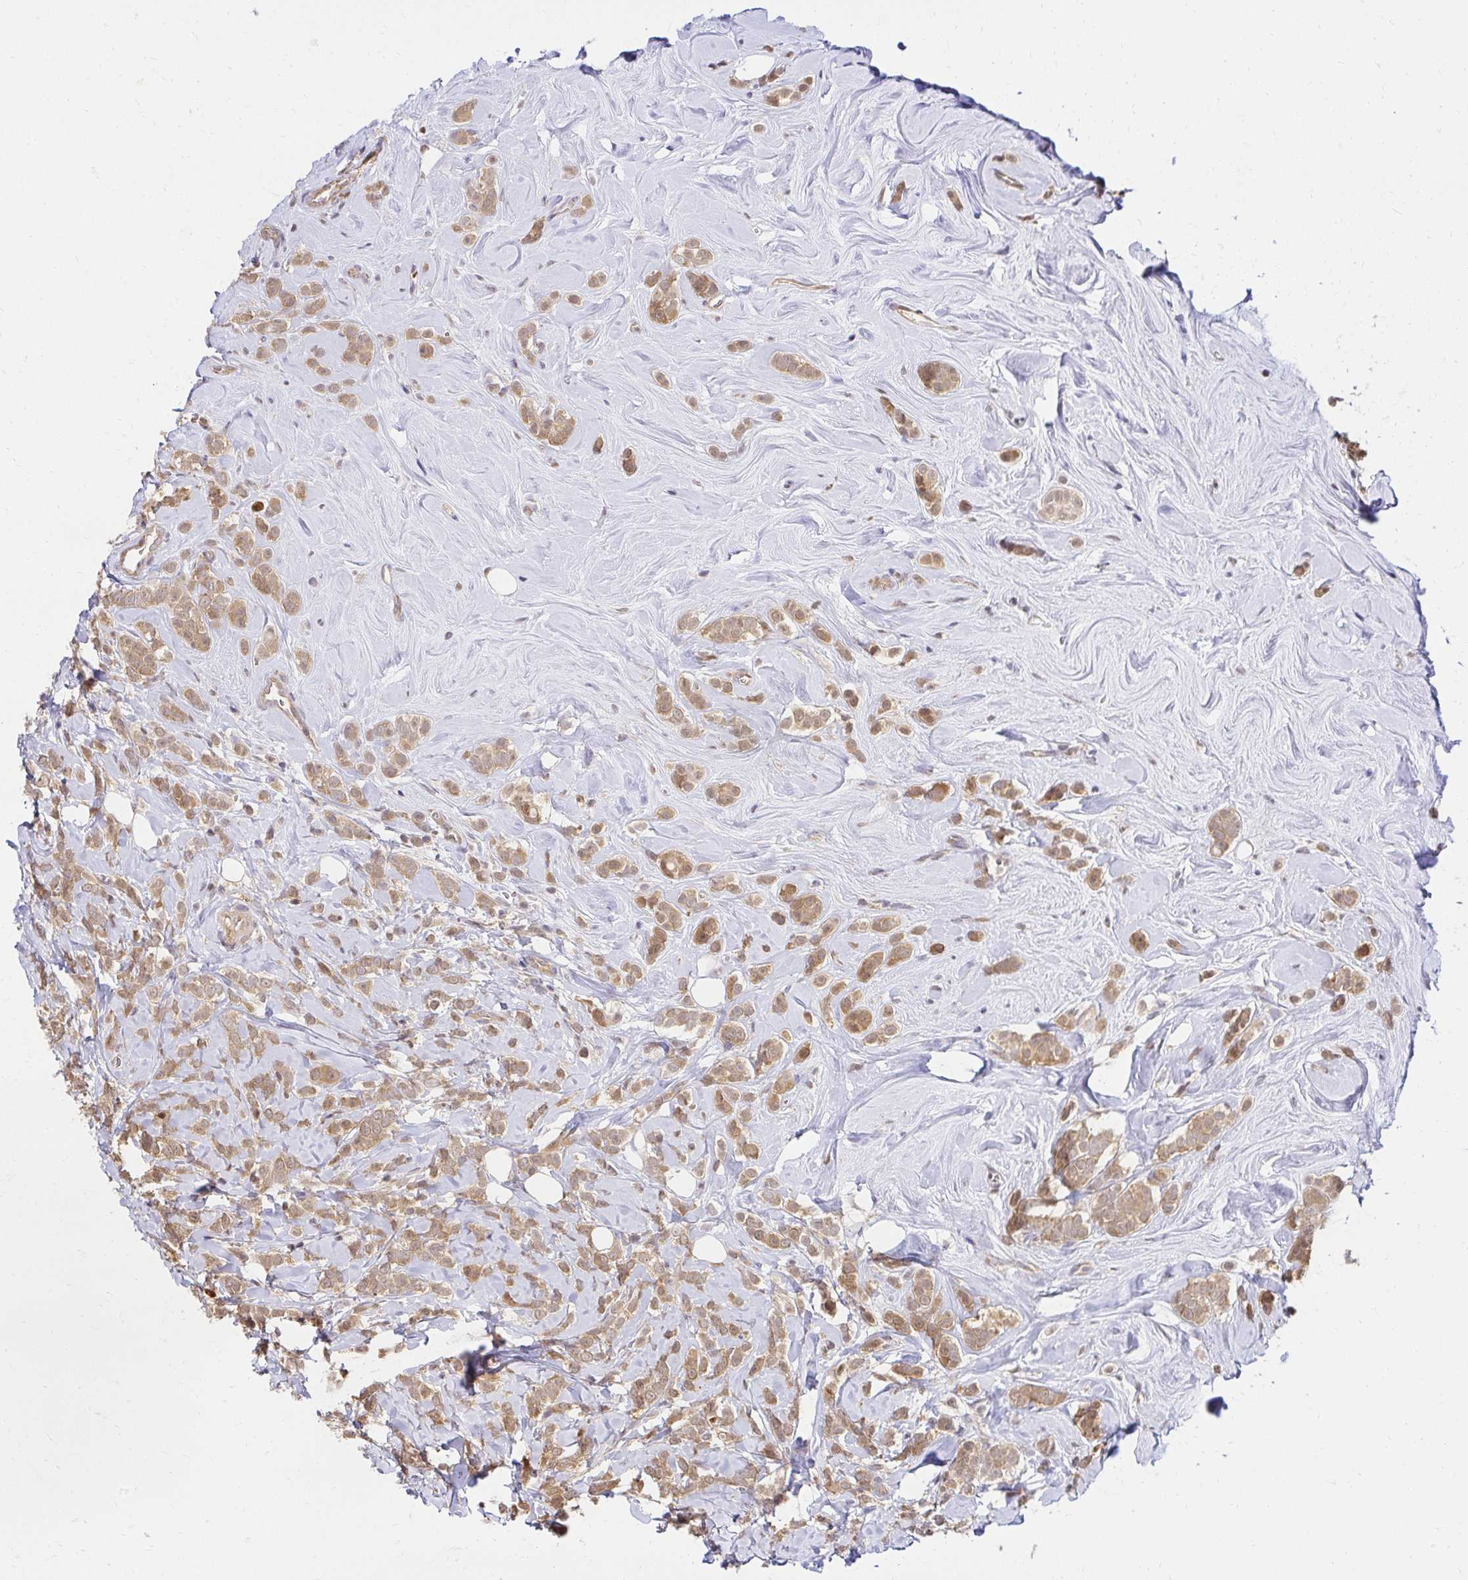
{"staining": {"intensity": "moderate", "quantity": ">75%", "location": "cytoplasmic/membranous,nuclear"}, "tissue": "breast cancer", "cell_type": "Tumor cells", "image_type": "cancer", "snomed": [{"axis": "morphology", "description": "Lobular carcinoma"}, {"axis": "topography", "description": "Breast"}], "caption": "Immunohistochemical staining of breast cancer displays moderate cytoplasmic/membranous and nuclear protein expression in approximately >75% of tumor cells.", "gene": "PSMA4", "patient": {"sex": "female", "age": 49}}